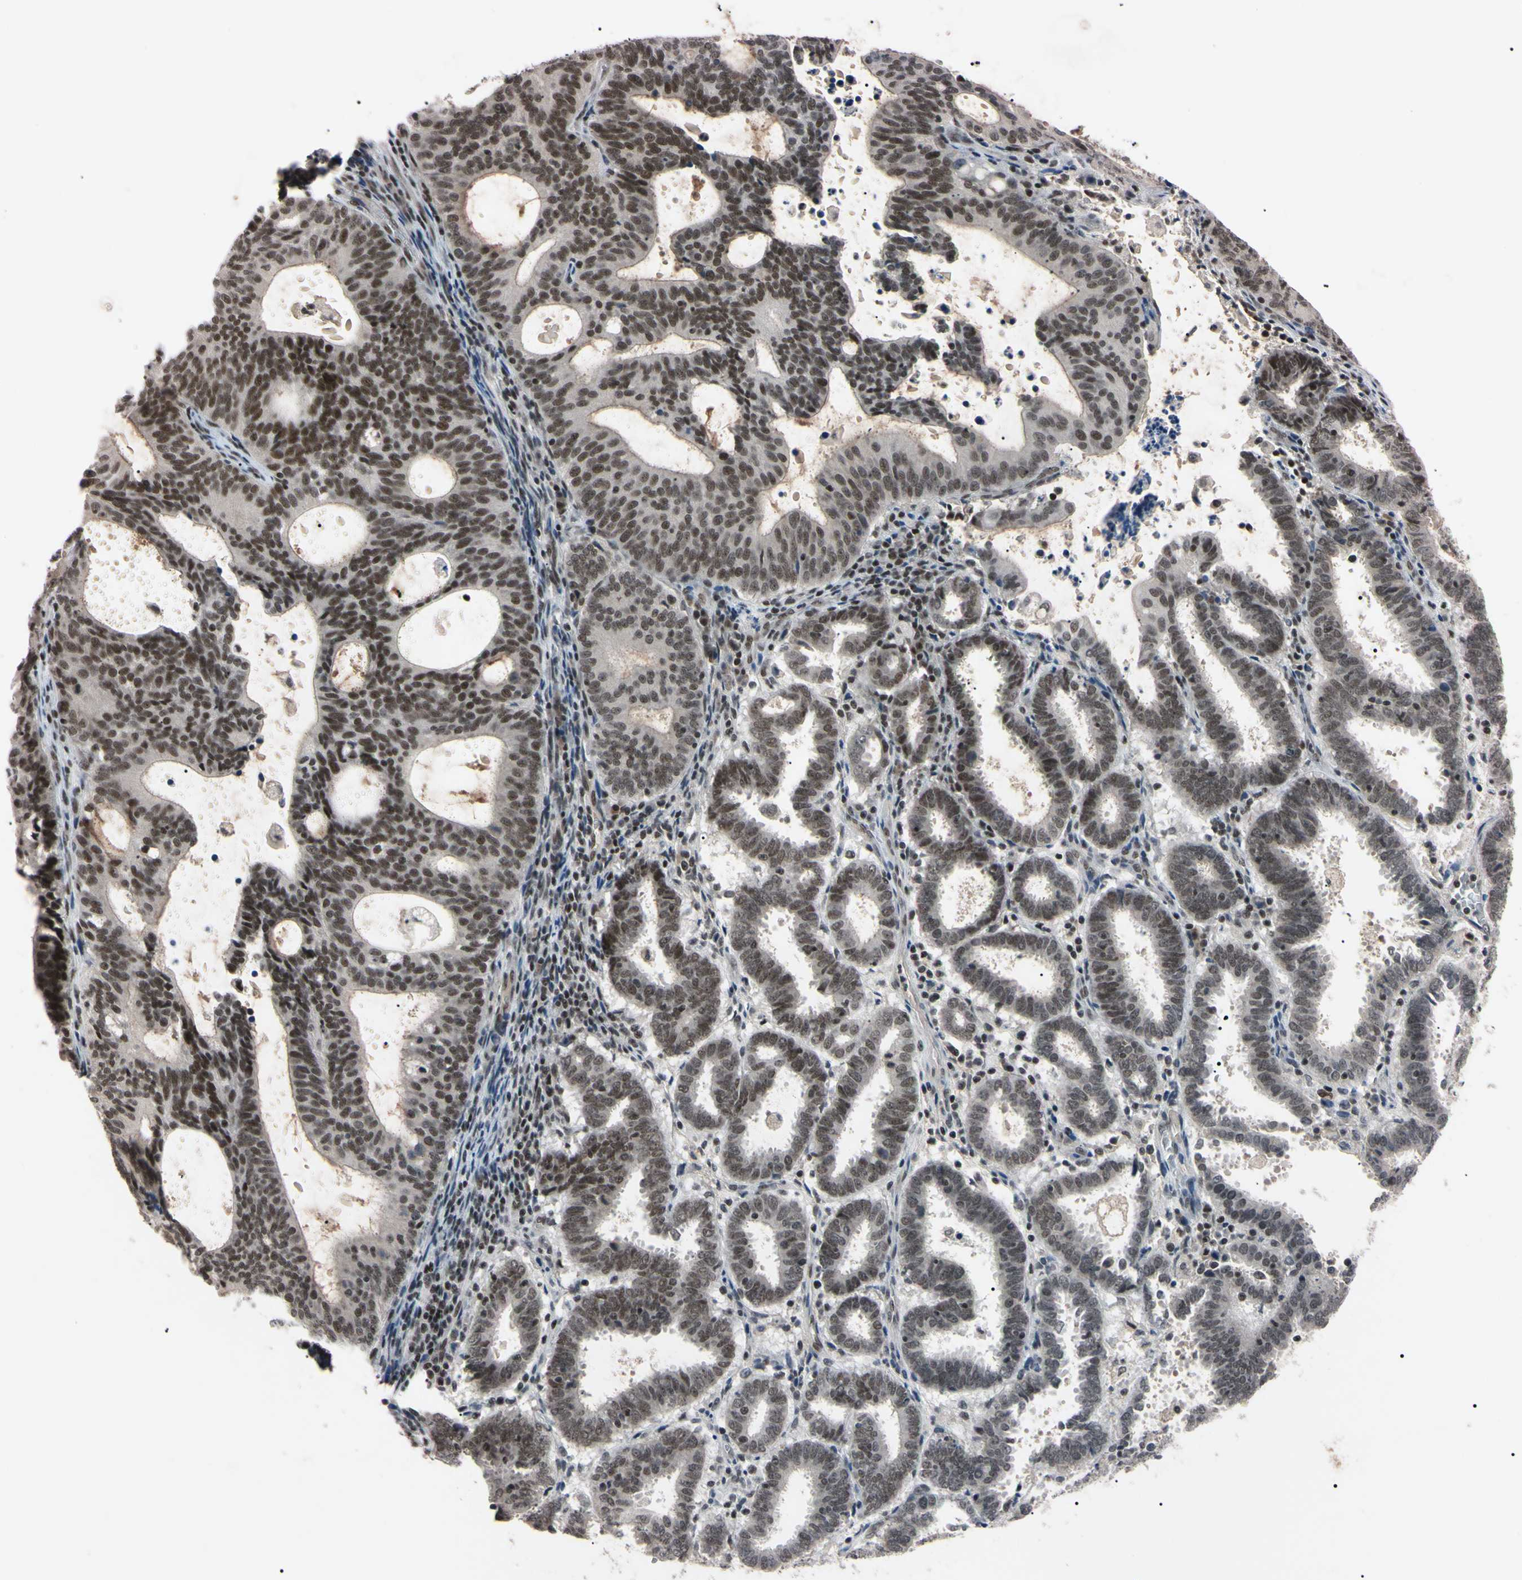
{"staining": {"intensity": "moderate", "quantity": ">75%", "location": "nuclear"}, "tissue": "endometrial cancer", "cell_type": "Tumor cells", "image_type": "cancer", "snomed": [{"axis": "morphology", "description": "Adenocarcinoma, NOS"}, {"axis": "topography", "description": "Uterus"}], "caption": "Endometrial cancer (adenocarcinoma) was stained to show a protein in brown. There is medium levels of moderate nuclear staining in about >75% of tumor cells.", "gene": "YY1", "patient": {"sex": "female", "age": 83}}